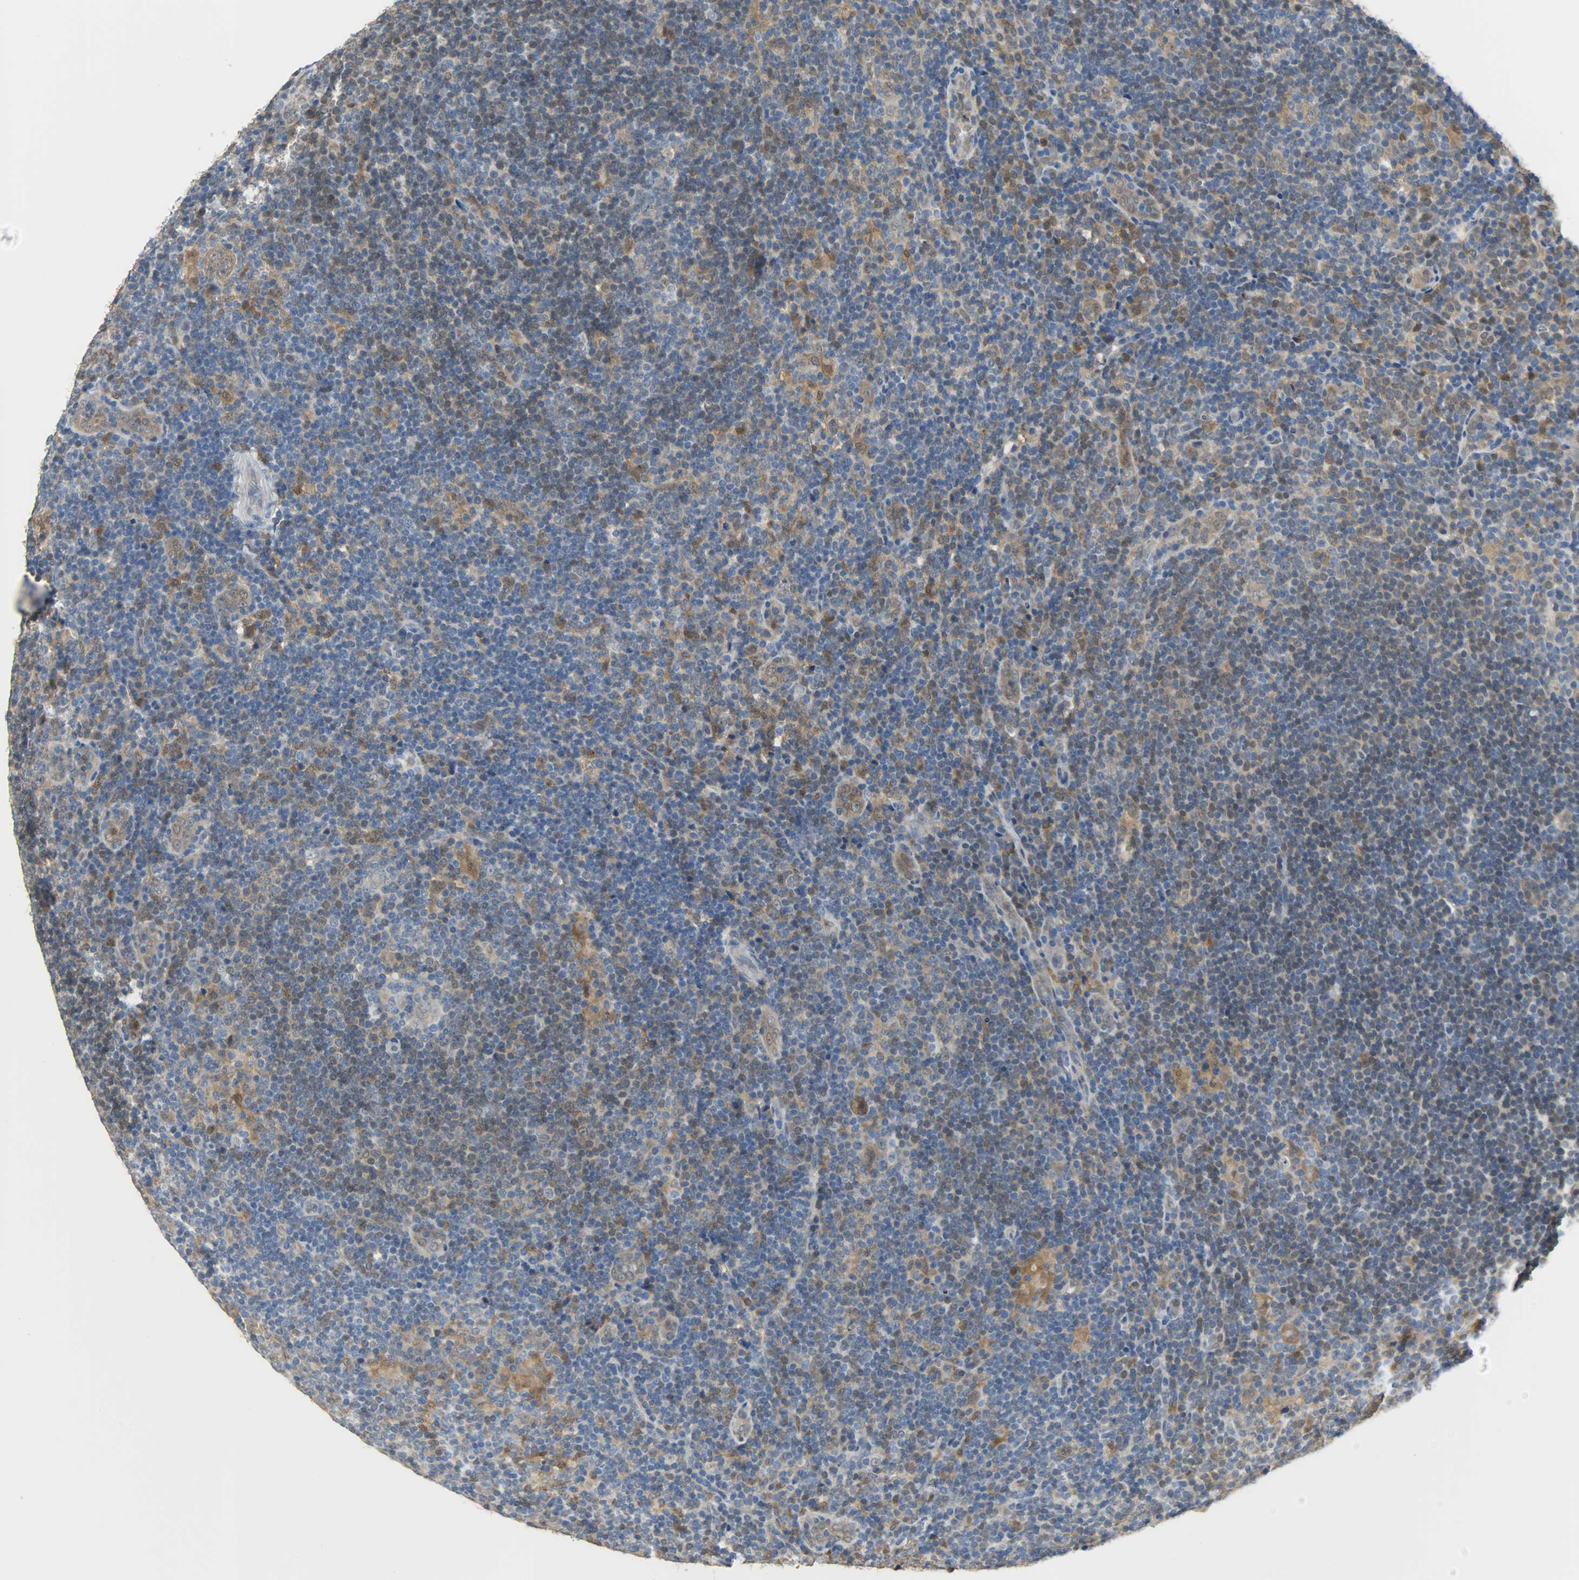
{"staining": {"intensity": "moderate", "quantity": "25%-75%", "location": "cytoplasmic/membranous,nuclear"}, "tissue": "lymphoma", "cell_type": "Tumor cells", "image_type": "cancer", "snomed": [{"axis": "morphology", "description": "Hodgkin's disease, NOS"}, {"axis": "topography", "description": "Lymph node"}], "caption": "Moderate cytoplasmic/membranous and nuclear staining for a protein is seen in approximately 25%-75% of tumor cells of lymphoma using immunohistochemistry (IHC).", "gene": "EIF4EBP1", "patient": {"sex": "female", "age": 57}}